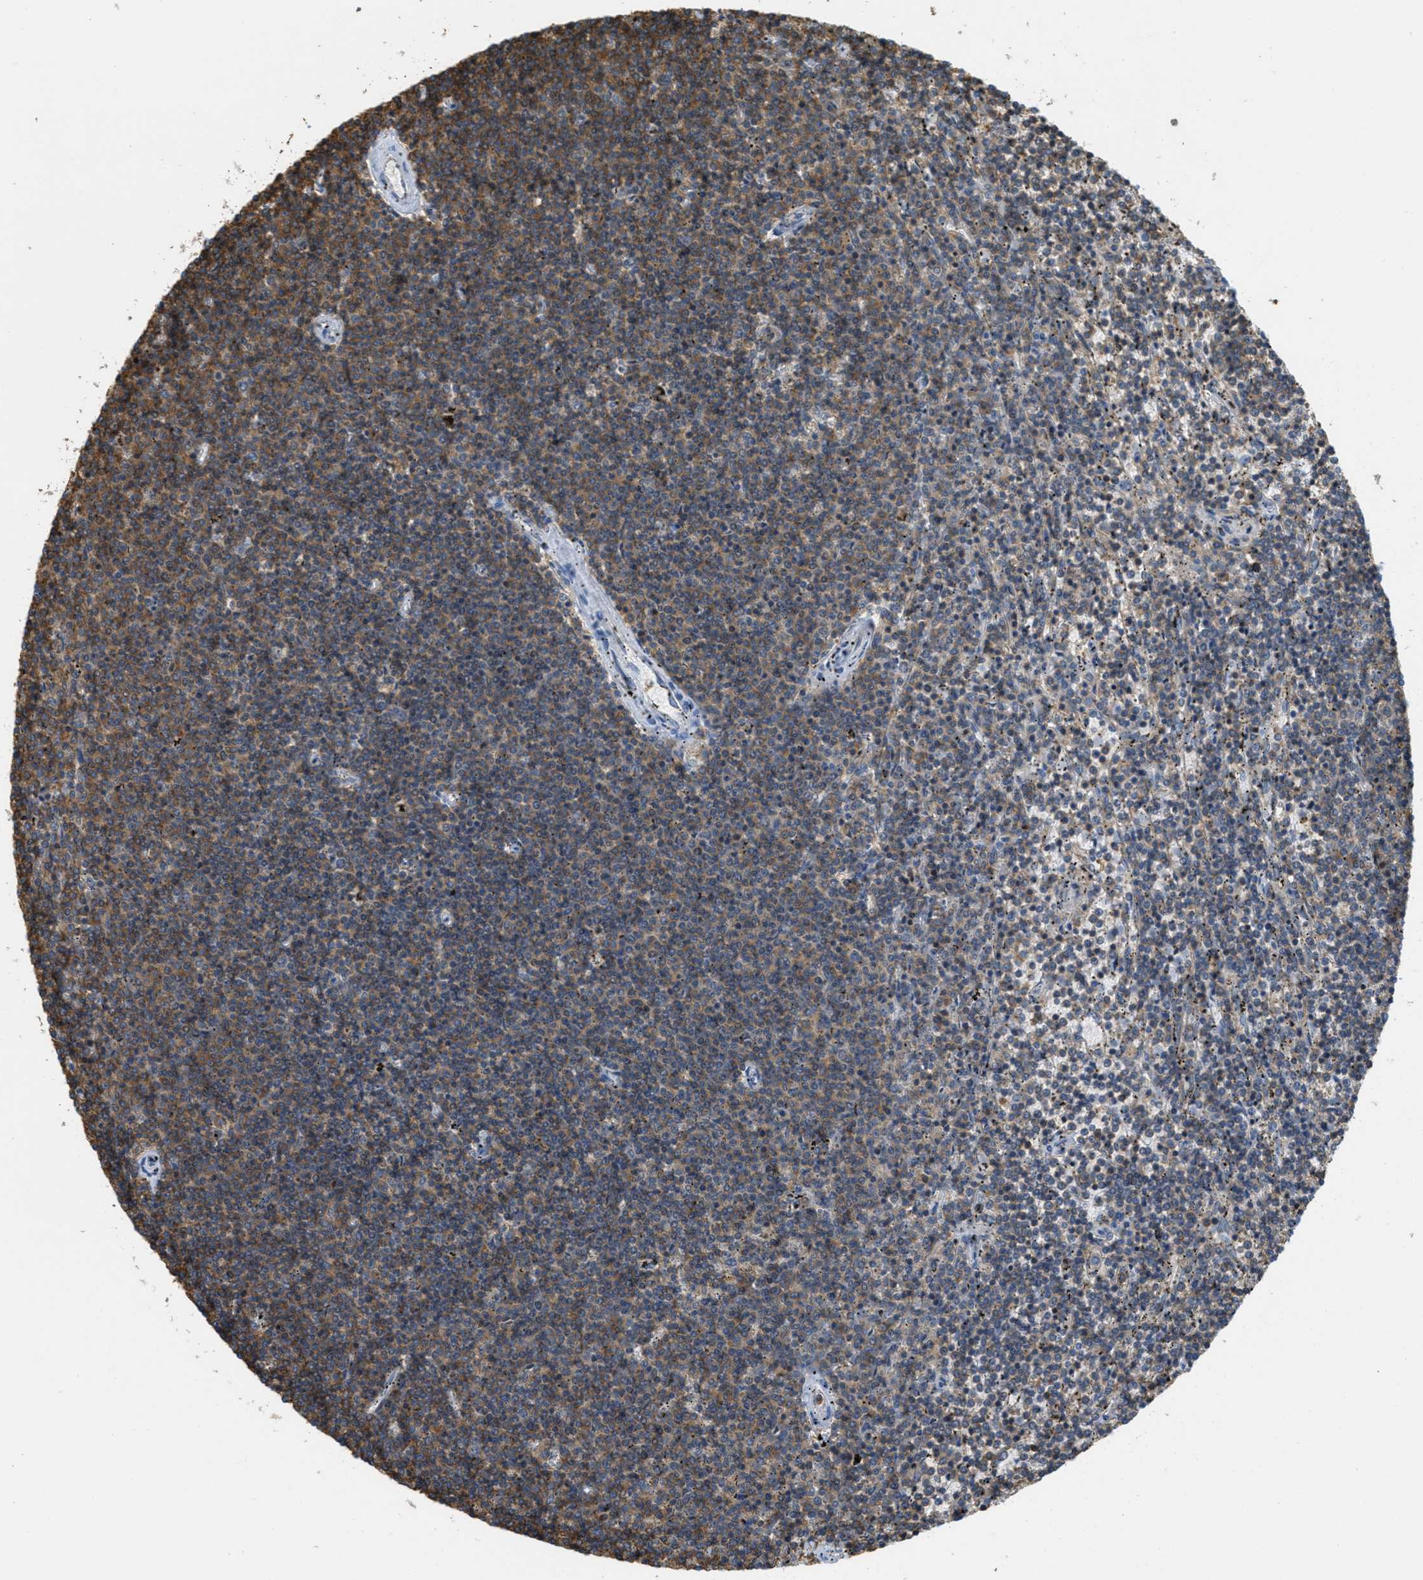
{"staining": {"intensity": "moderate", "quantity": "25%-75%", "location": "cytoplasmic/membranous"}, "tissue": "lymphoma", "cell_type": "Tumor cells", "image_type": "cancer", "snomed": [{"axis": "morphology", "description": "Malignant lymphoma, non-Hodgkin's type, Low grade"}, {"axis": "topography", "description": "Spleen"}], "caption": "A brown stain highlights moderate cytoplasmic/membranous expression of a protein in lymphoma tumor cells. (Stains: DAB in brown, nuclei in blue, Microscopy: brightfield microscopy at high magnification).", "gene": "GRIK2", "patient": {"sex": "female", "age": 50}}